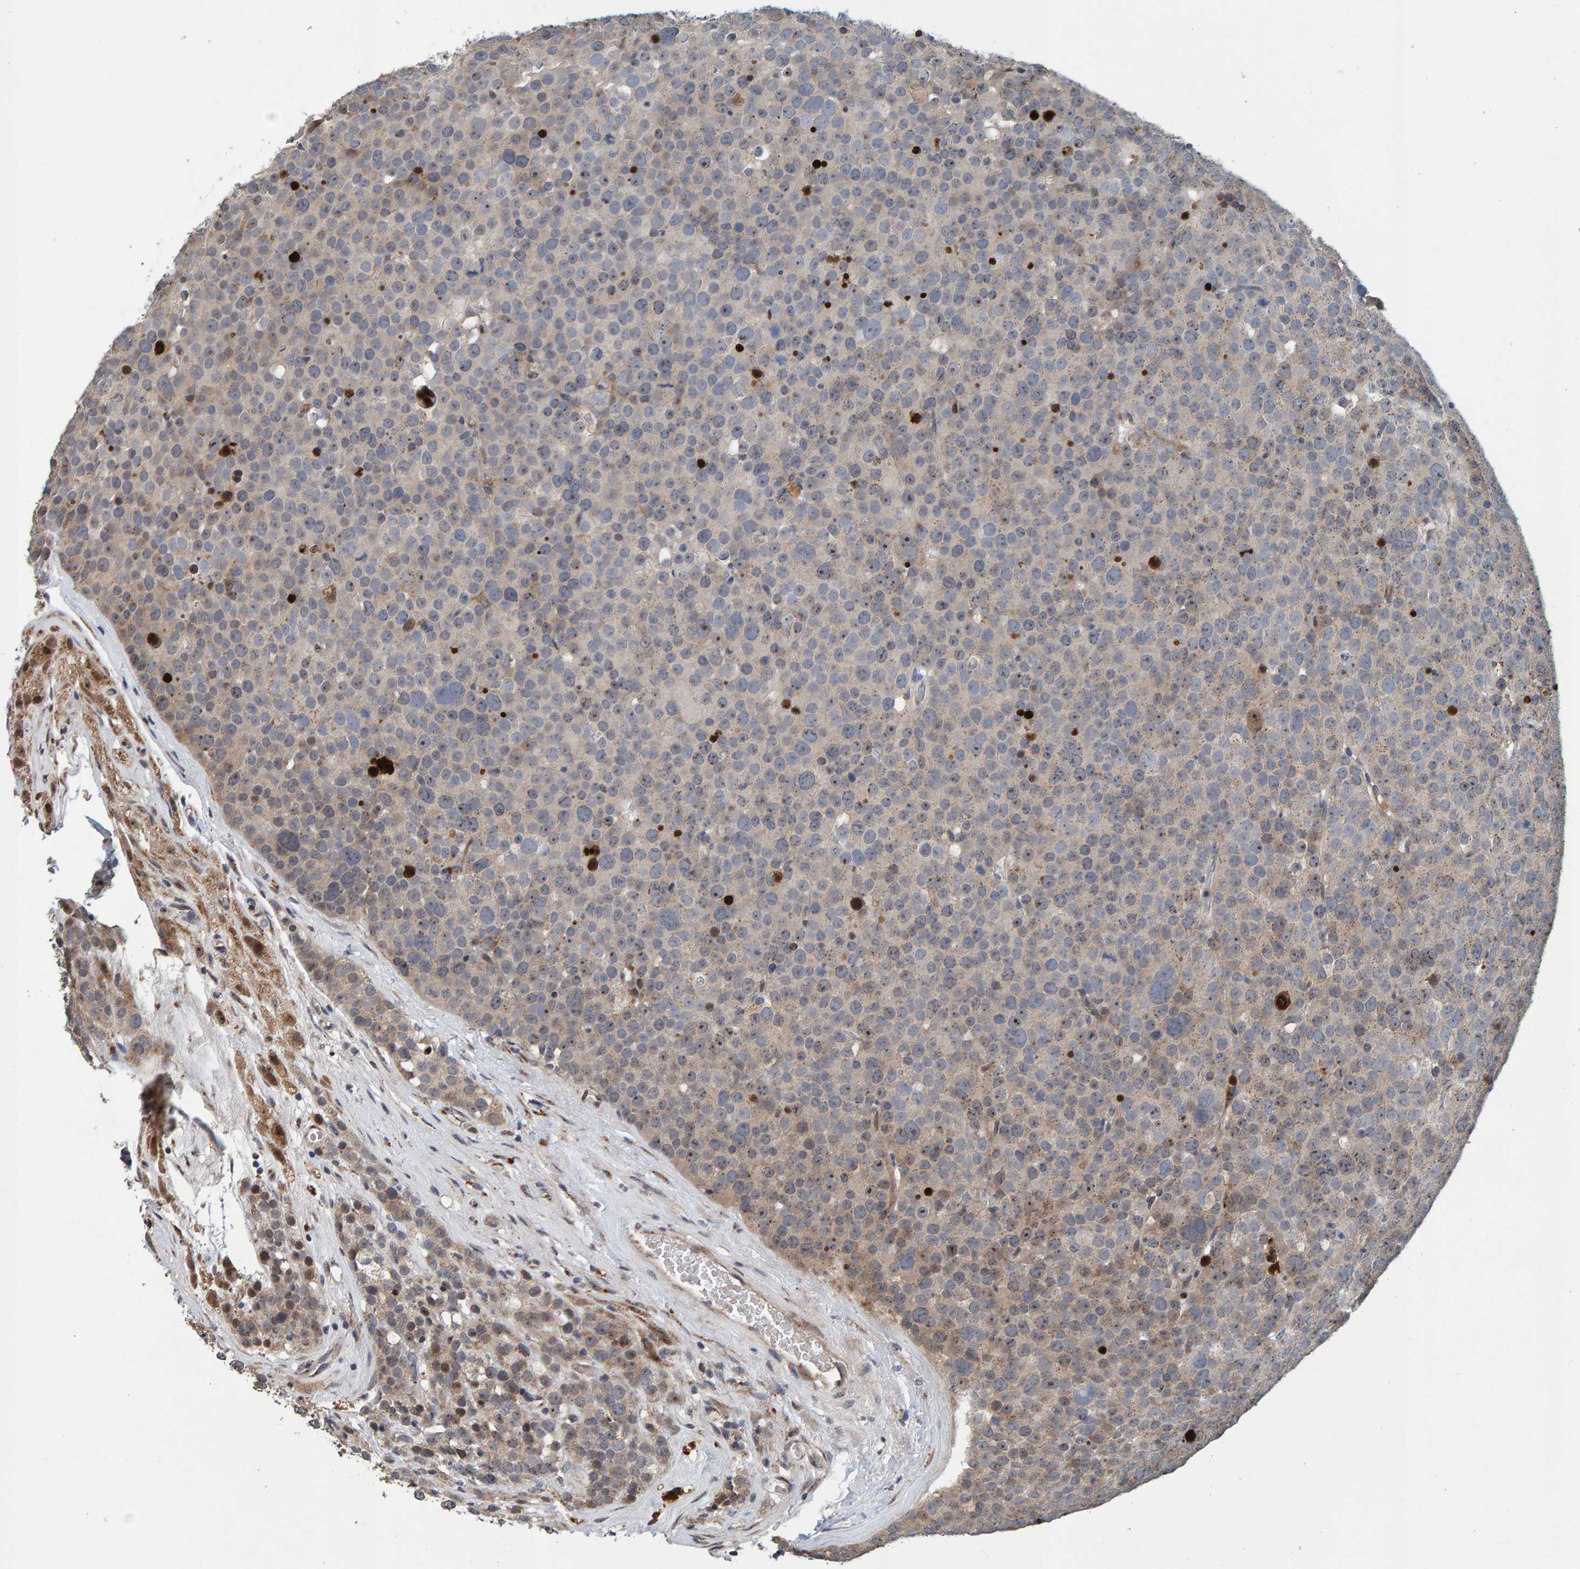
{"staining": {"intensity": "weak", "quantity": "25%-75%", "location": "cytoplasmic/membranous,nuclear"}, "tissue": "testis cancer", "cell_type": "Tumor cells", "image_type": "cancer", "snomed": [{"axis": "morphology", "description": "Seminoma, NOS"}, {"axis": "topography", "description": "Testis"}], "caption": "Immunohistochemical staining of testis cancer demonstrates low levels of weak cytoplasmic/membranous and nuclear protein staining in approximately 25%-75% of tumor cells.", "gene": "CCDC25", "patient": {"sex": "male", "age": 71}}